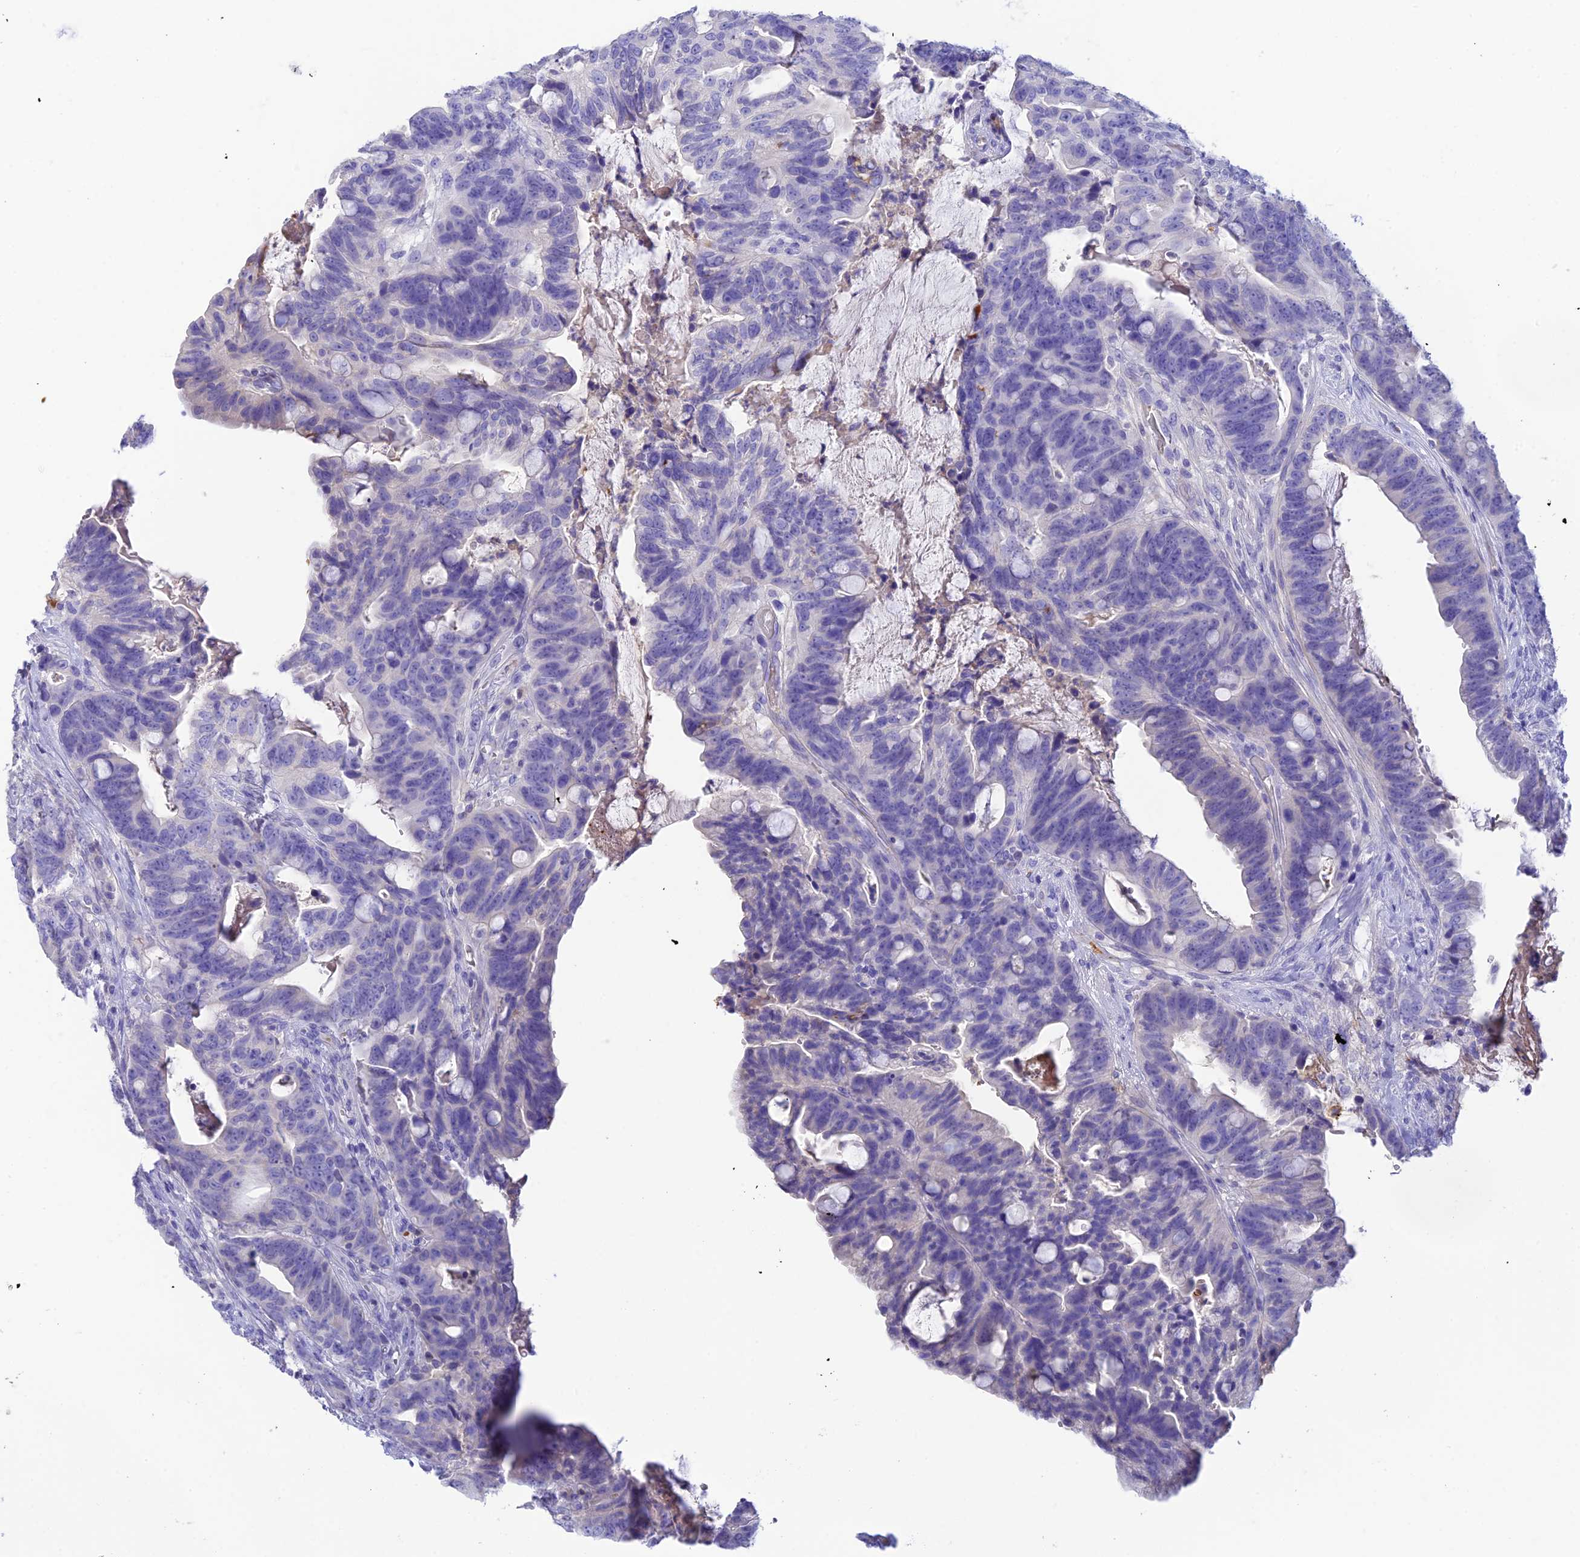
{"staining": {"intensity": "negative", "quantity": "none", "location": "none"}, "tissue": "colorectal cancer", "cell_type": "Tumor cells", "image_type": "cancer", "snomed": [{"axis": "morphology", "description": "Adenocarcinoma, NOS"}, {"axis": "topography", "description": "Colon"}], "caption": "Immunohistochemical staining of colorectal cancer (adenocarcinoma) exhibits no significant expression in tumor cells.", "gene": "HDHD2", "patient": {"sex": "female", "age": 82}}